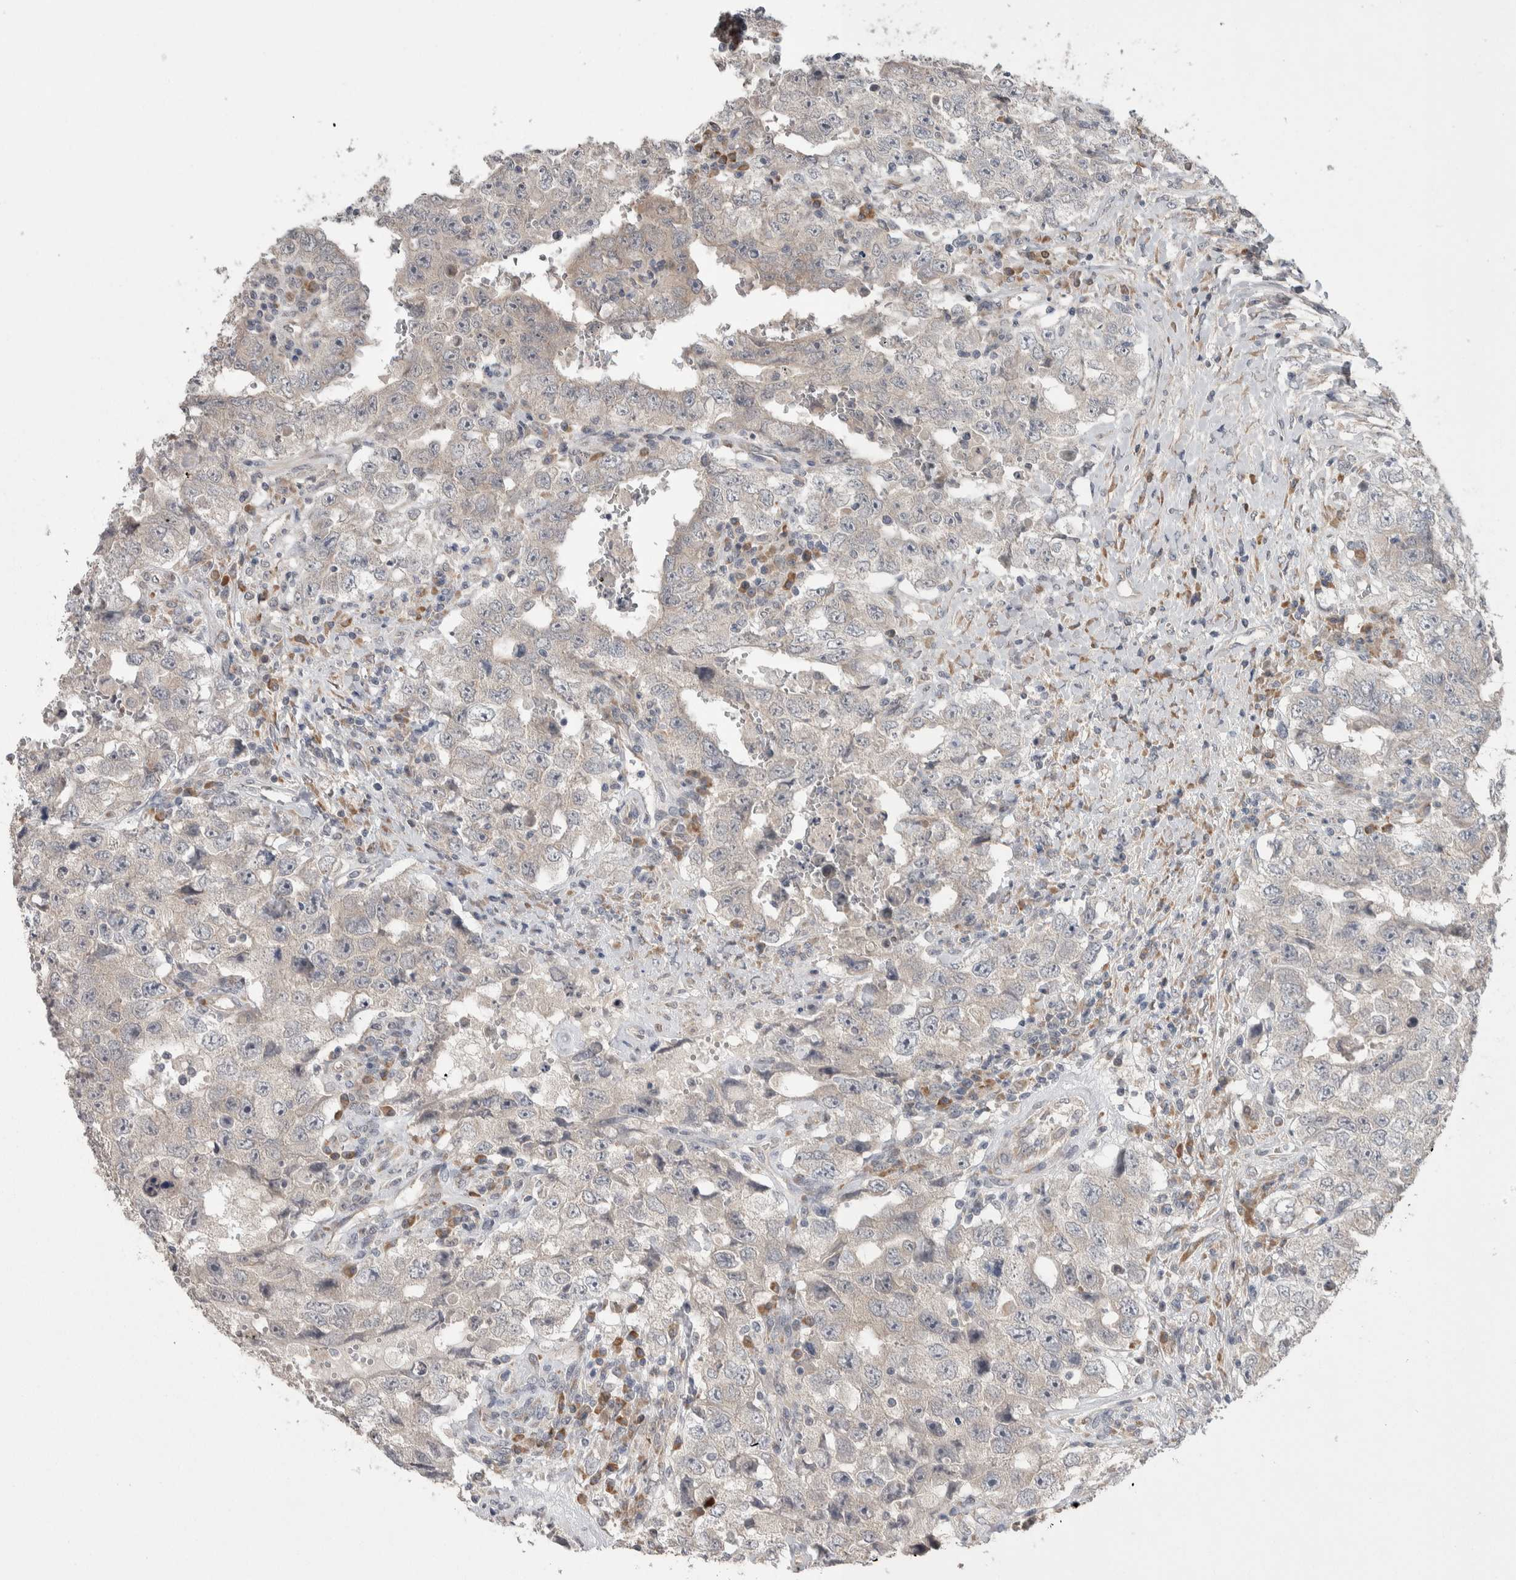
{"staining": {"intensity": "negative", "quantity": "none", "location": "none"}, "tissue": "testis cancer", "cell_type": "Tumor cells", "image_type": "cancer", "snomed": [{"axis": "morphology", "description": "Carcinoma, Embryonal, NOS"}, {"axis": "topography", "description": "Testis"}], "caption": "This photomicrograph is of testis cancer (embryonal carcinoma) stained with immunohistochemistry to label a protein in brown with the nuclei are counter-stained blue. There is no staining in tumor cells.", "gene": "CUL2", "patient": {"sex": "male", "age": 26}}